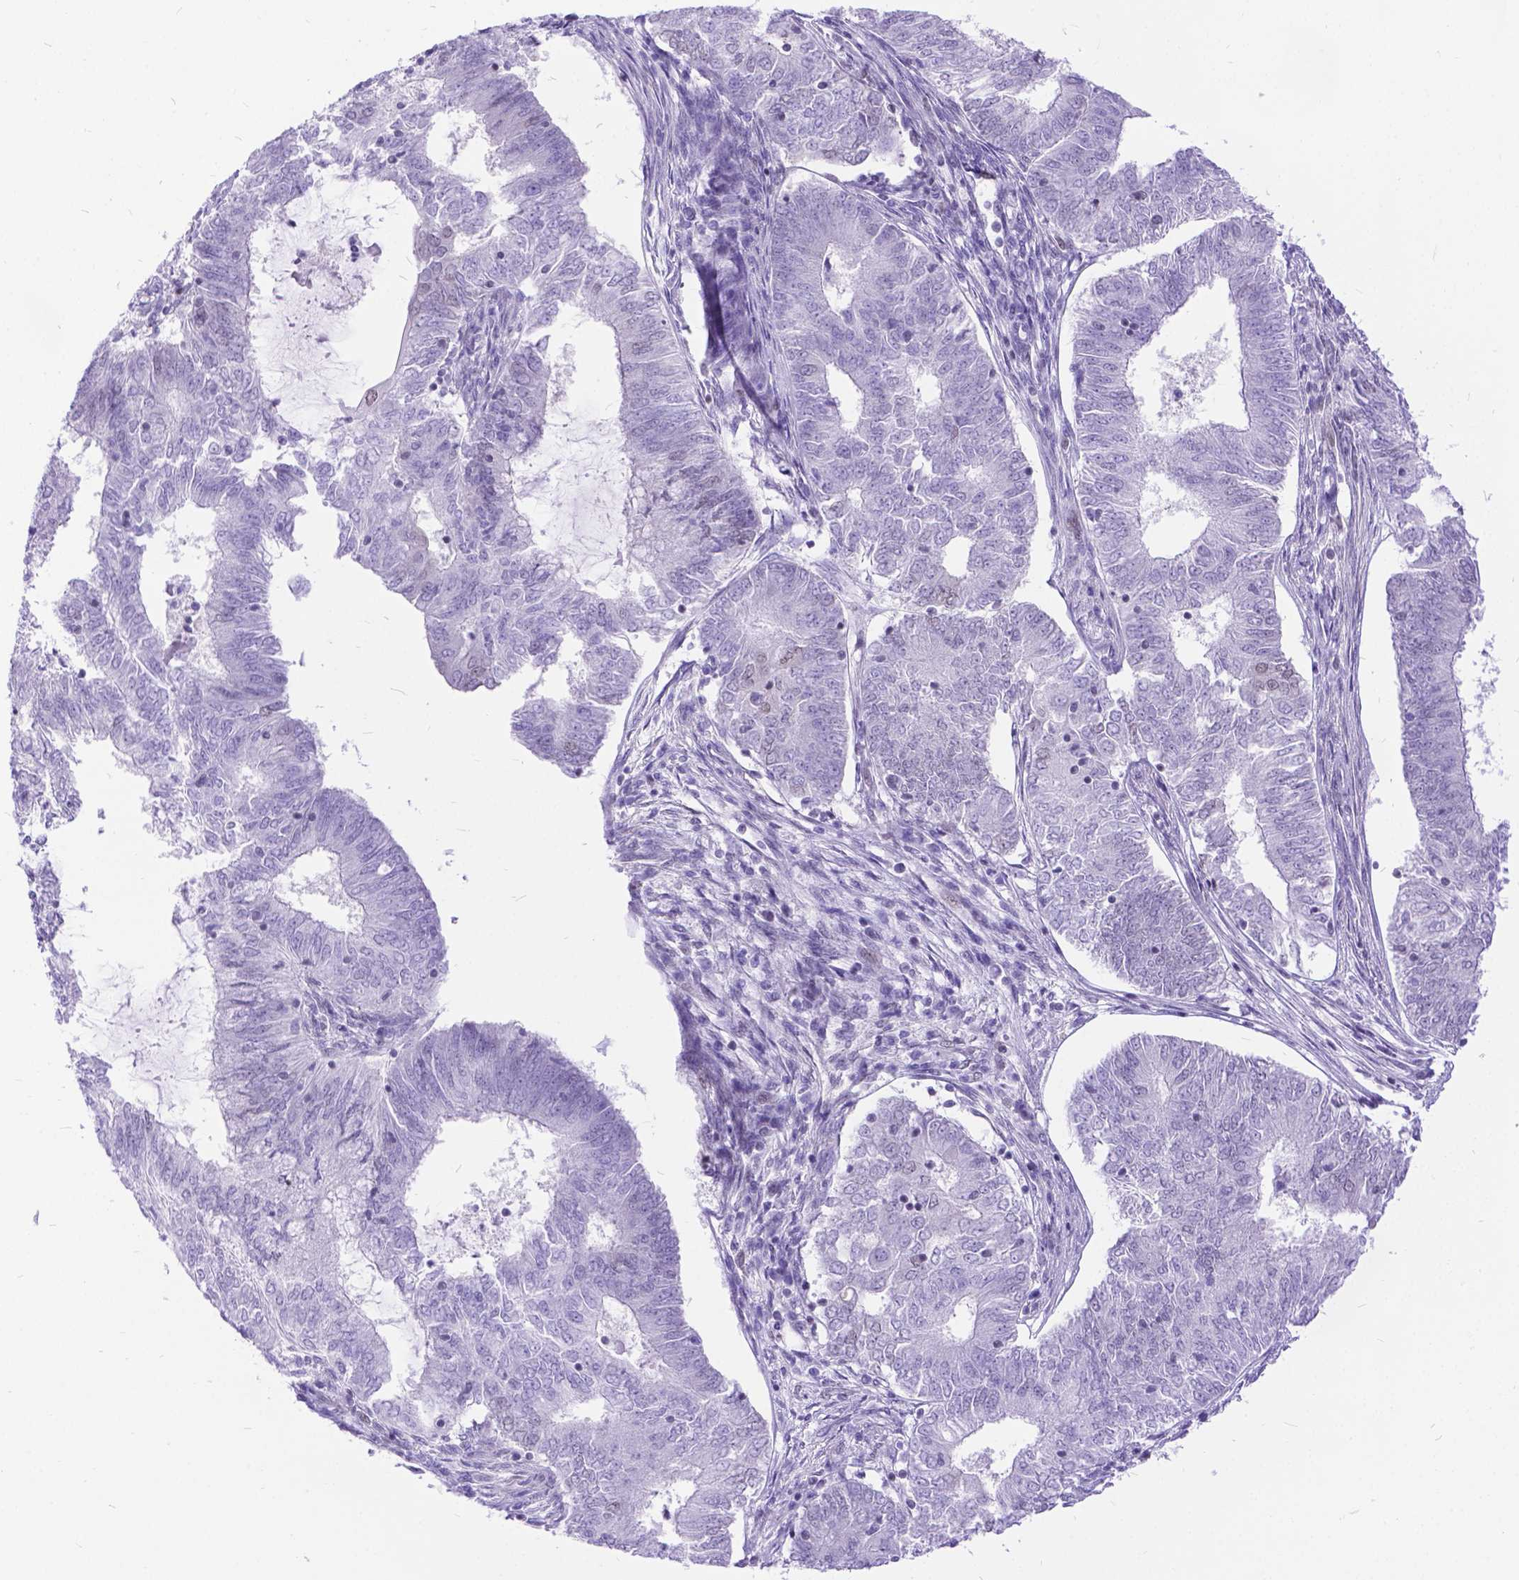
{"staining": {"intensity": "negative", "quantity": "none", "location": "none"}, "tissue": "endometrial cancer", "cell_type": "Tumor cells", "image_type": "cancer", "snomed": [{"axis": "morphology", "description": "Adenocarcinoma, NOS"}, {"axis": "topography", "description": "Endometrium"}], "caption": "This is an immunohistochemistry photomicrograph of endometrial cancer. There is no expression in tumor cells.", "gene": "FAM124B", "patient": {"sex": "female", "age": 62}}